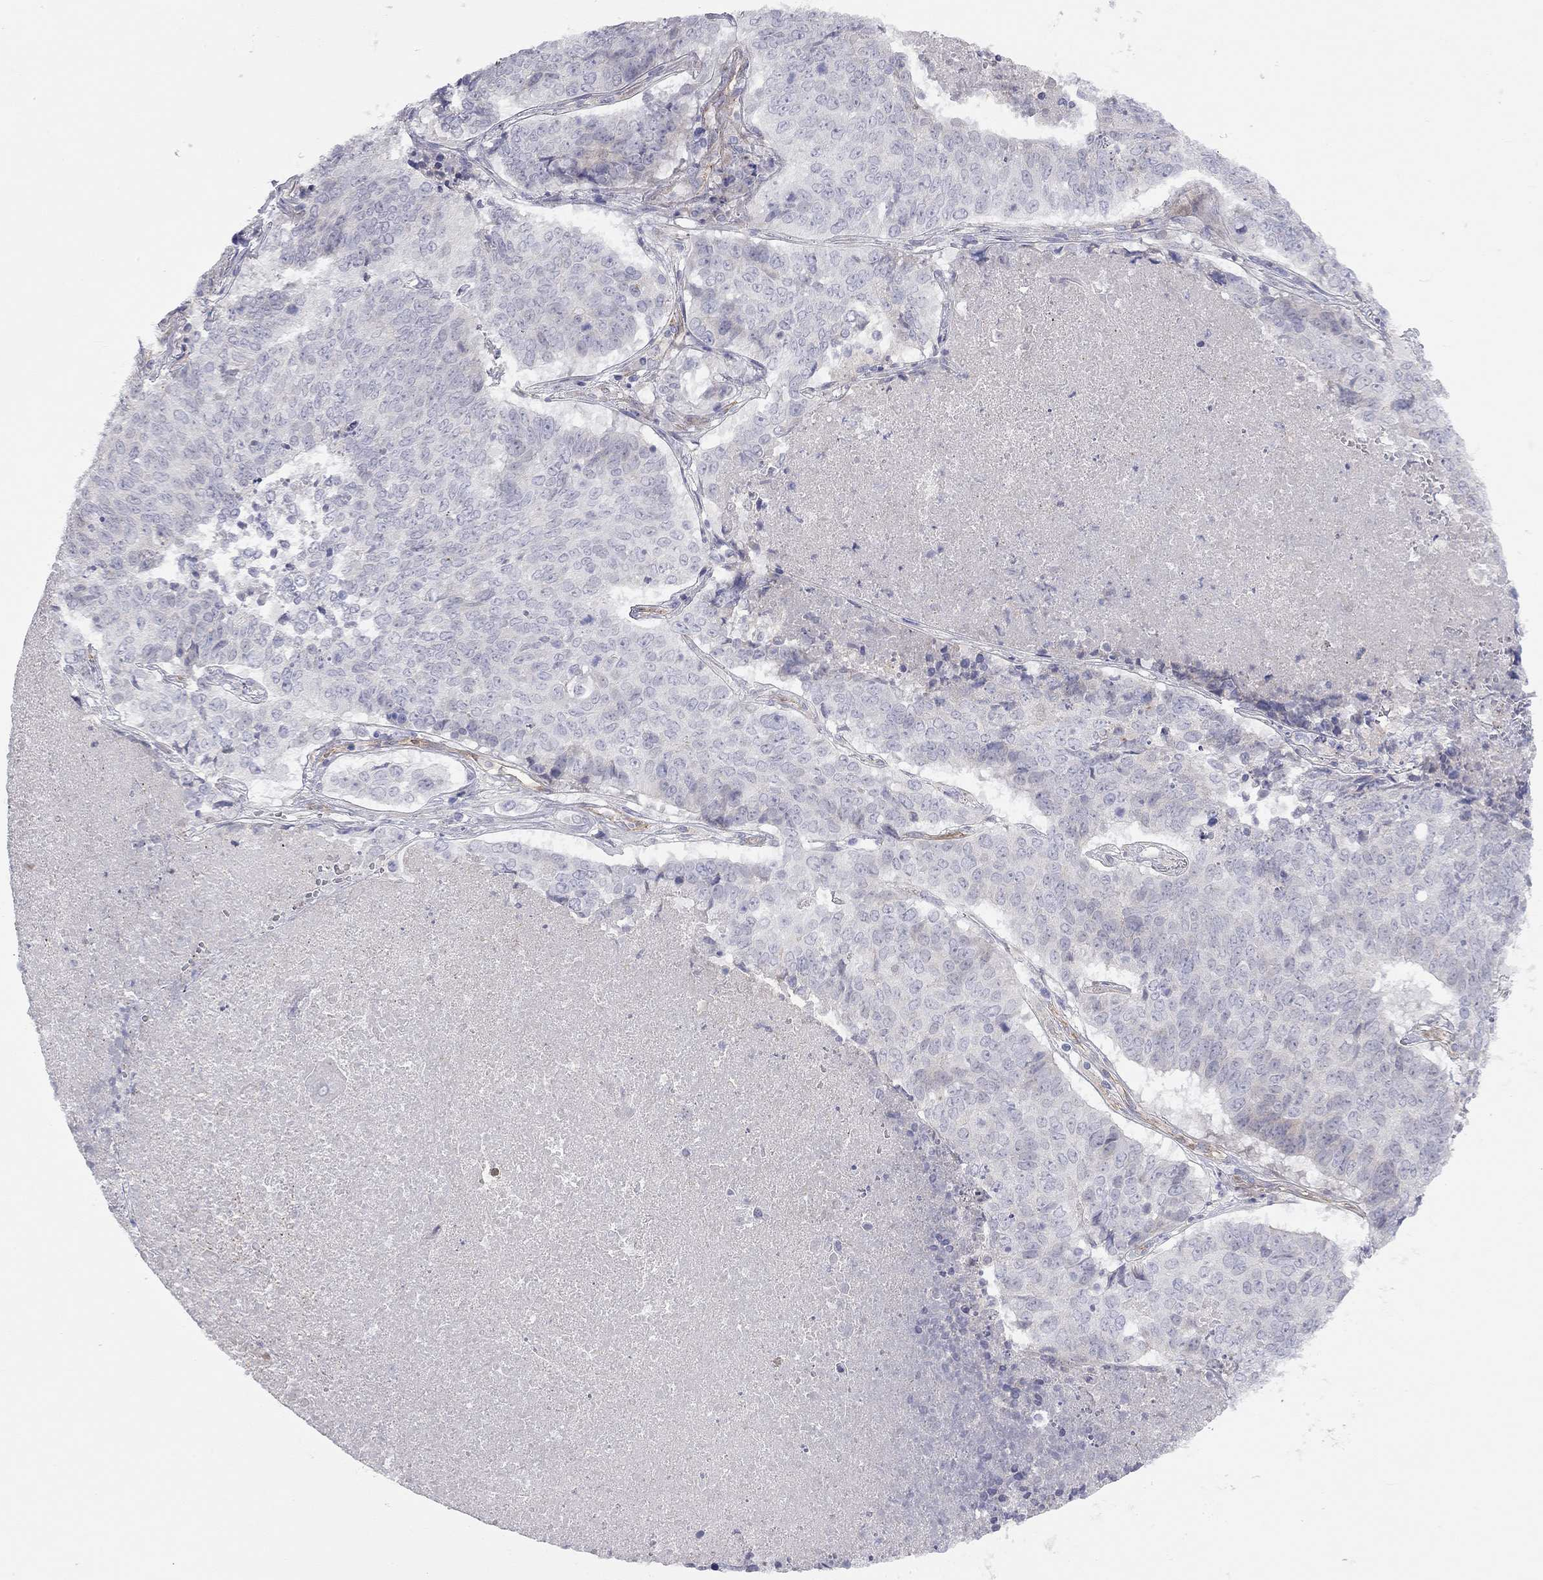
{"staining": {"intensity": "negative", "quantity": "none", "location": "none"}, "tissue": "lung cancer", "cell_type": "Tumor cells", "image_type": "cancer", "snomed": [{"axis": "morphology", "description": "Squamous cell carcinoma, NOS"}, {"axis": "topography", "description": "Lung"}], "caption": "Protein analysis of lung cancer shows no significant staining in tumor cells.", "gene": "GPRC5B", "patient": {"sex": "male", "age": 64}}